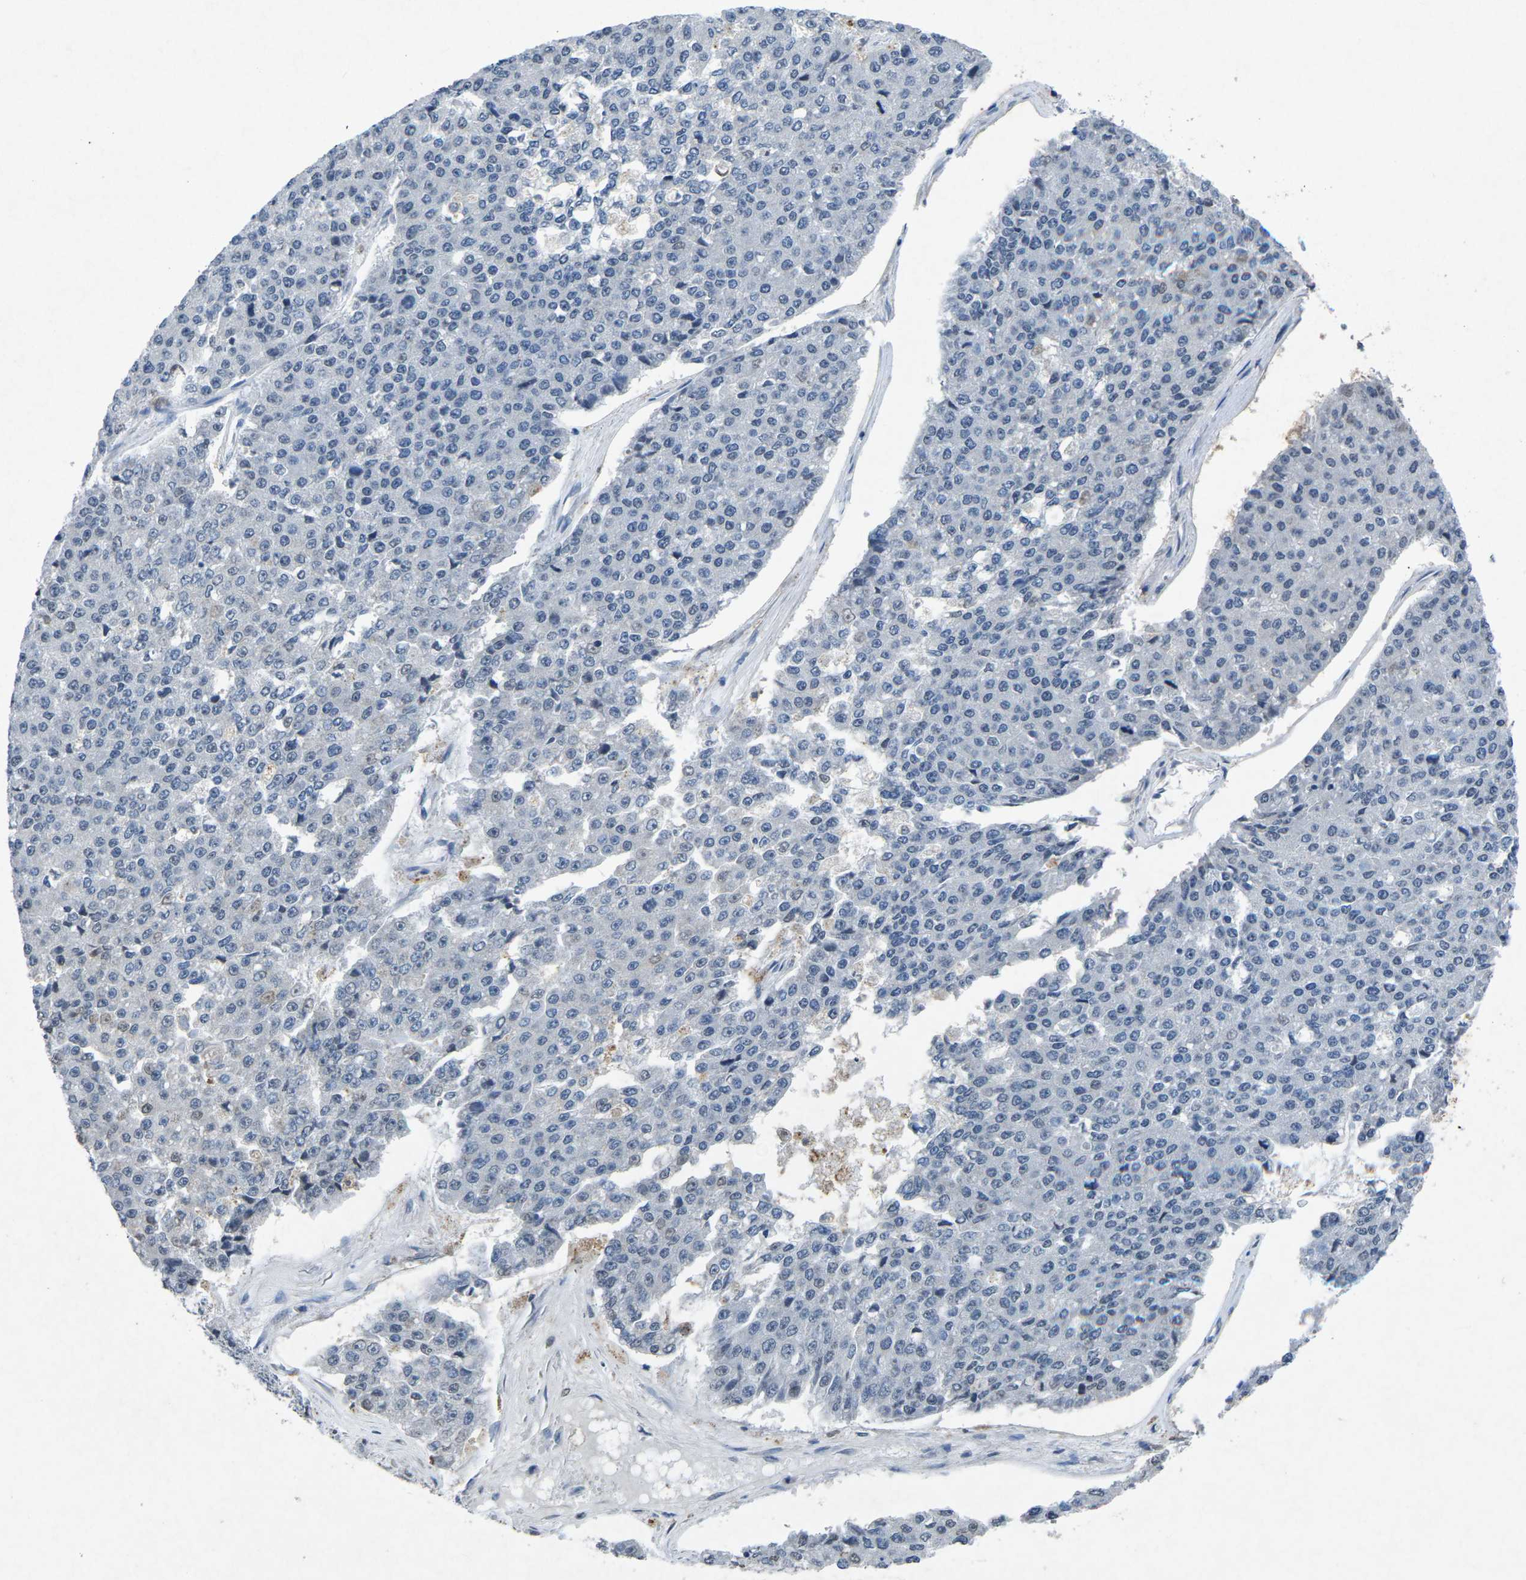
{"staining": {"intensity": "negative", "quantity": "none", "location": "none"}, "tissue": "pancreatic cancer", "cell_type": "Tumor cells", "image_type": "cancer", "snomed": [{"axis": "morphology", "description": "Adenocarcinoma, NOS"}, {"axis": "topography", "description": "Pancreas"}], "caption": "There is no significant staining in tumor cells of pancreatic cancer.", "gene": "PLG", "patient": {"sex": "male", "age": 50}}